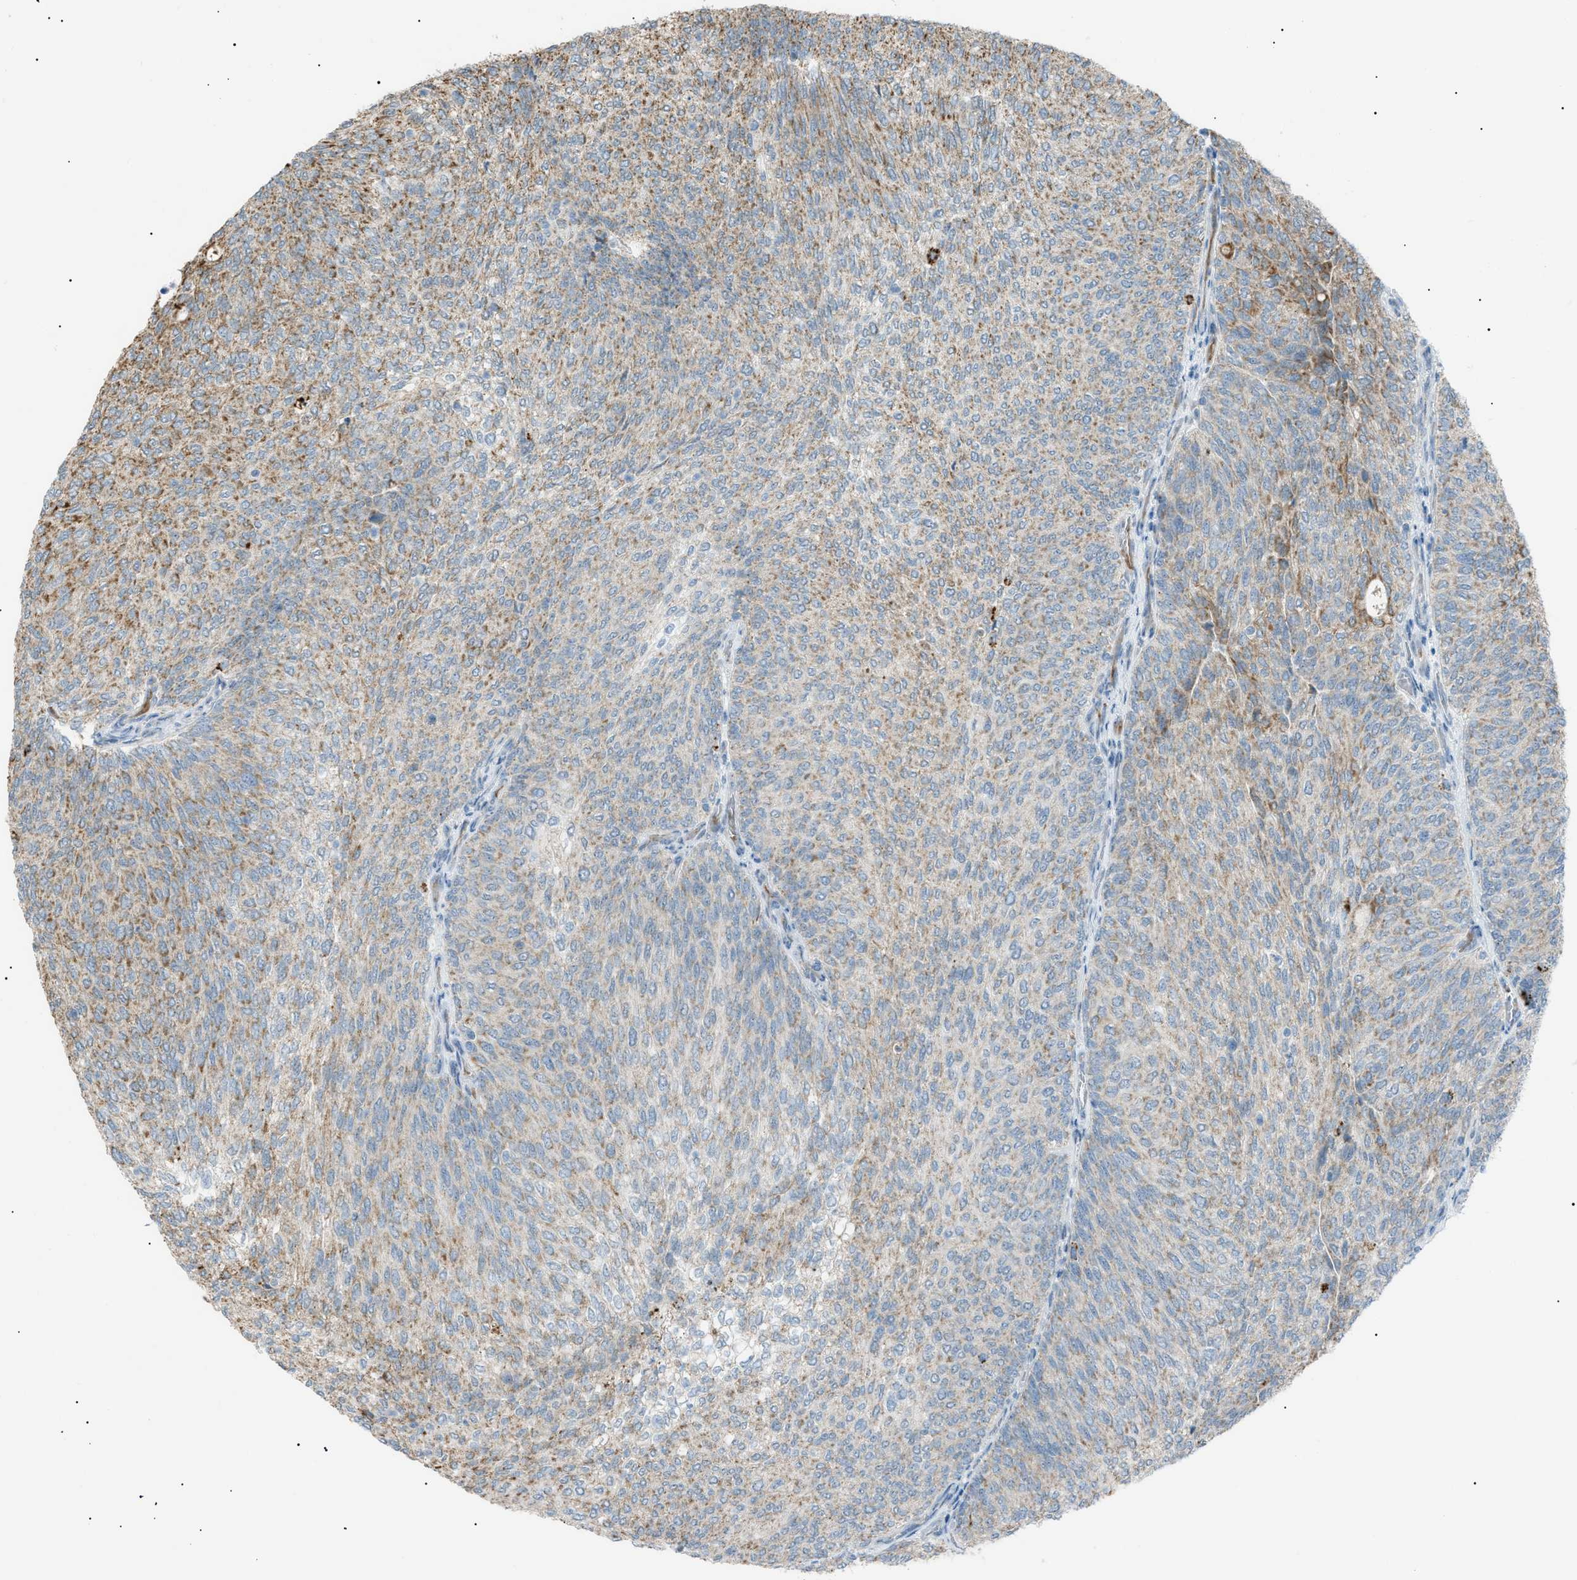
{"staining": {"intensity": "moderate", "quantity": "25%-75%", "location": "cytoplasmic/membranous"}, "tissue": "urothelial cancer", "cell_type": "Tumor cells", "image_type": "cancer", "snomed": [{"axis": "morphology", "description": "Urothelial carcinoma, Low grade"}, {"axis": "topography", "description": "Urinary bladder"}], "caption": "Human urothelial carcinoma (low-grade) stained for a protein (brown) displays moderate cytoplasmic/membranous positive staining in approximately 25%-75% of tumor cells.", "gene": "ZNF516", "patient": {"sex": "female", "age": 79}}